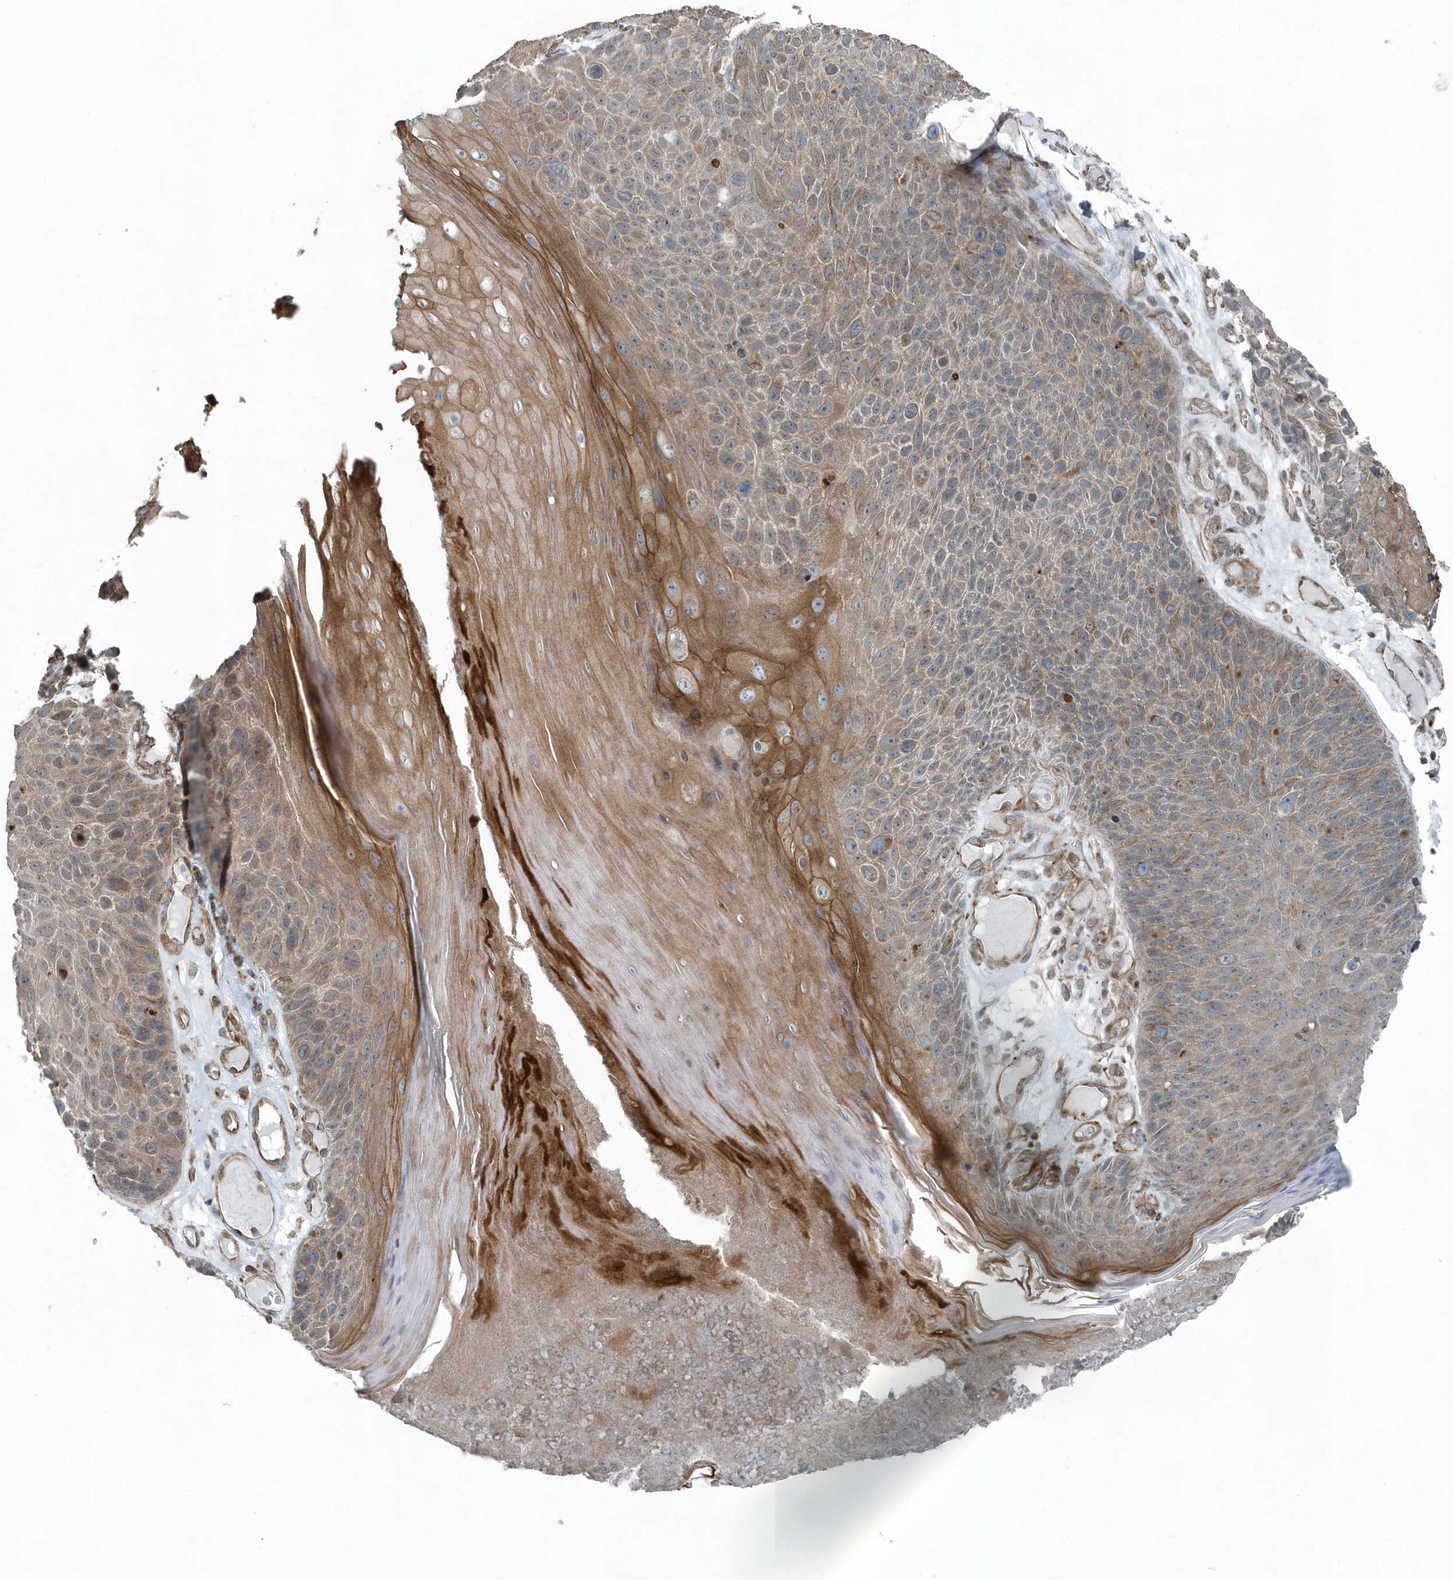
{"staining": {"intensity": "moderate", "quantity": "<25%", "location": "cytoplasmic/membranous"}, "tissue": "skin cancer", "cell_type": "Tumor cells", "image_type": "cancer", "snomed": [{"axis": "morphology", "description": "Squamous cell carcinoma, NOS"}, {"axis": "topography", "description": "Skin"}], "caption": "Skin cancer (squamous cell carcinoma) tissue displays moderate cytoplasmic/membranous expression in about <25% of tumor cells, visualized by immunohistochemistry.", "gene": "GCC2", "patient": {"sex": "female", "age": 88}}